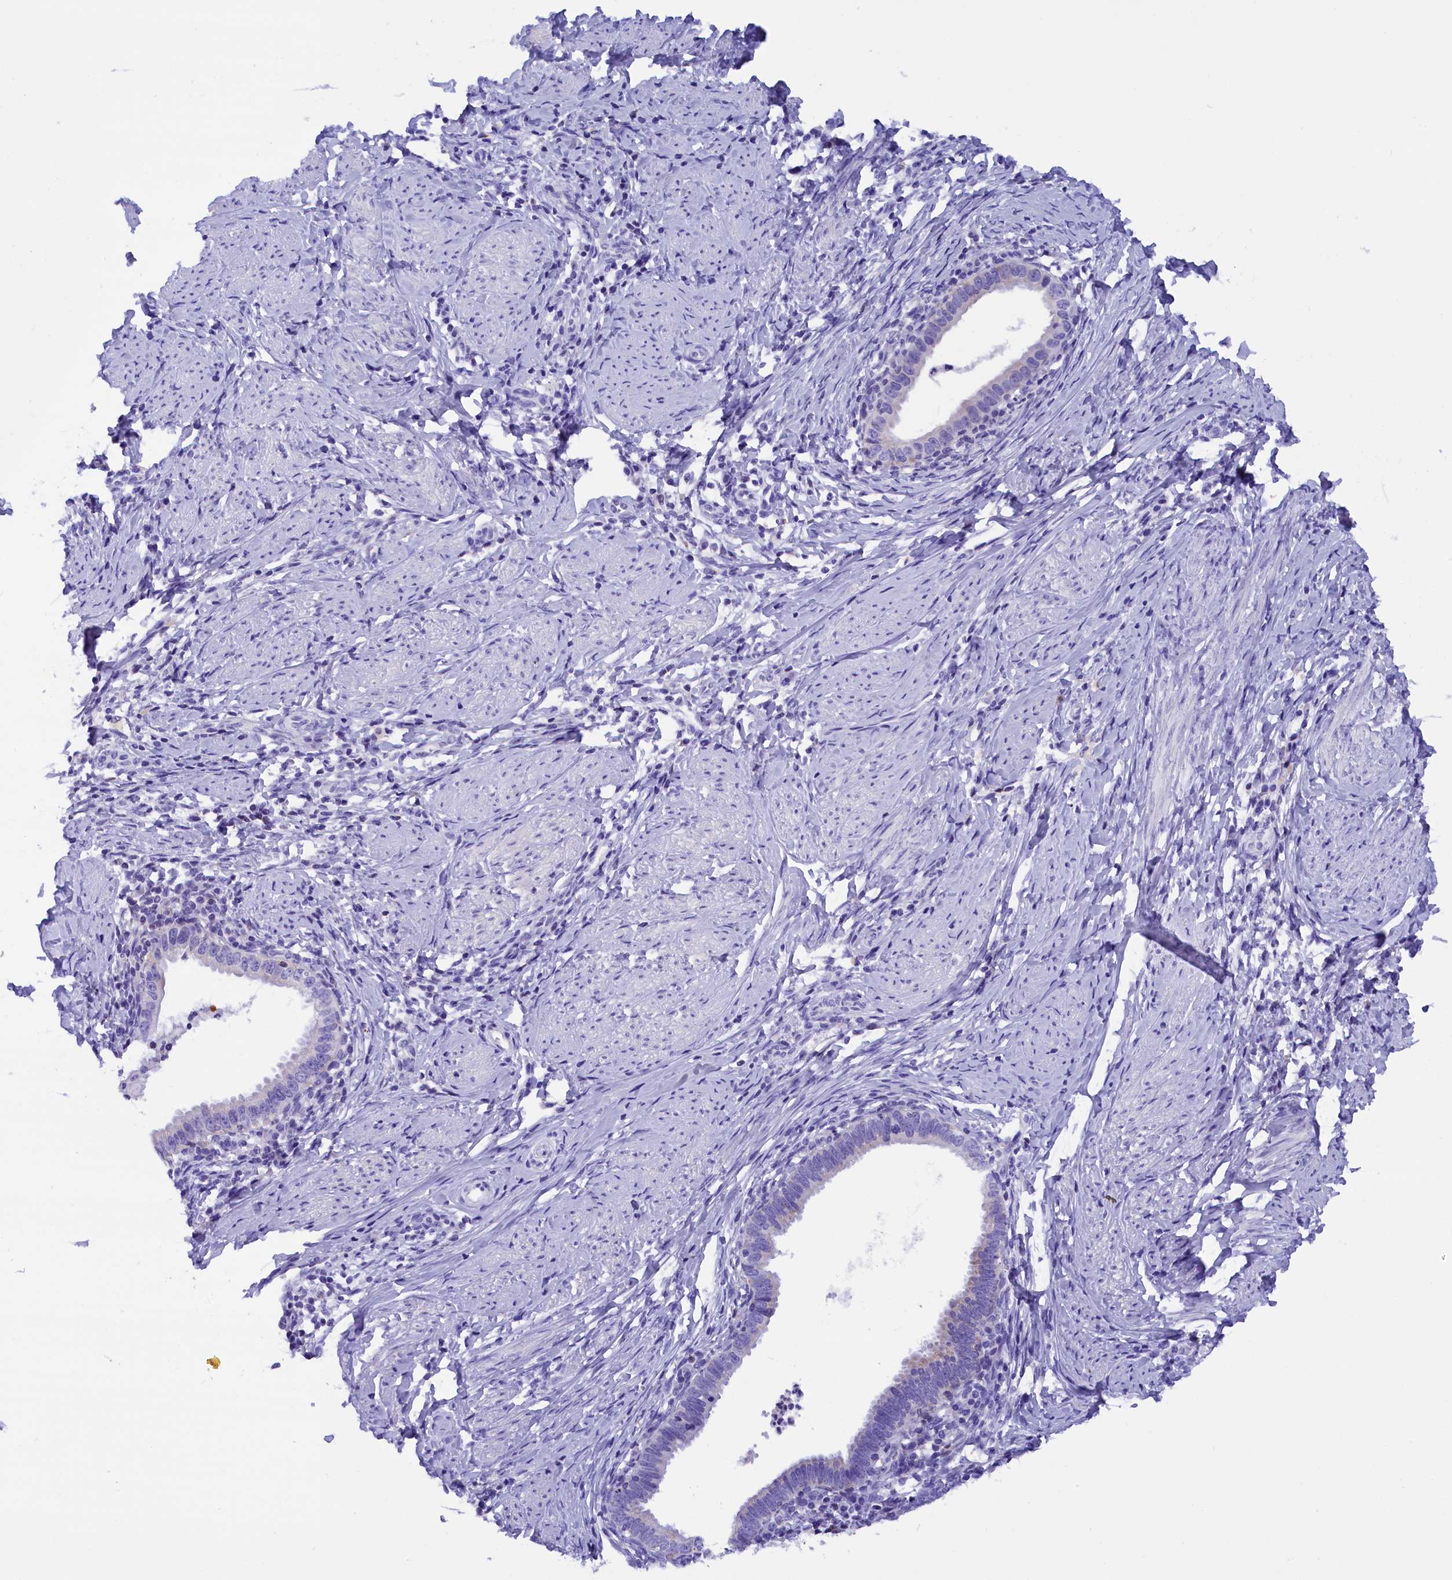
{"staining": {"intensity": "negative", "quantity": "none", "location": "none"}, "tissue": "cervical cancer", "cell_type": "Tumor cells", "image_type": "cancer", "snomed": [{"axis": "morphology", "description": "Adenocarcinoma, NOS"}, {"axis": "topography", "description": "Cervix"}], "caption": "Cervical cancer stained for a protein using immunohistochemistry (IHC) displays no staining tumor cells.", "gene": "ABAT", "patient": {"sex": "female", "age": 36}}